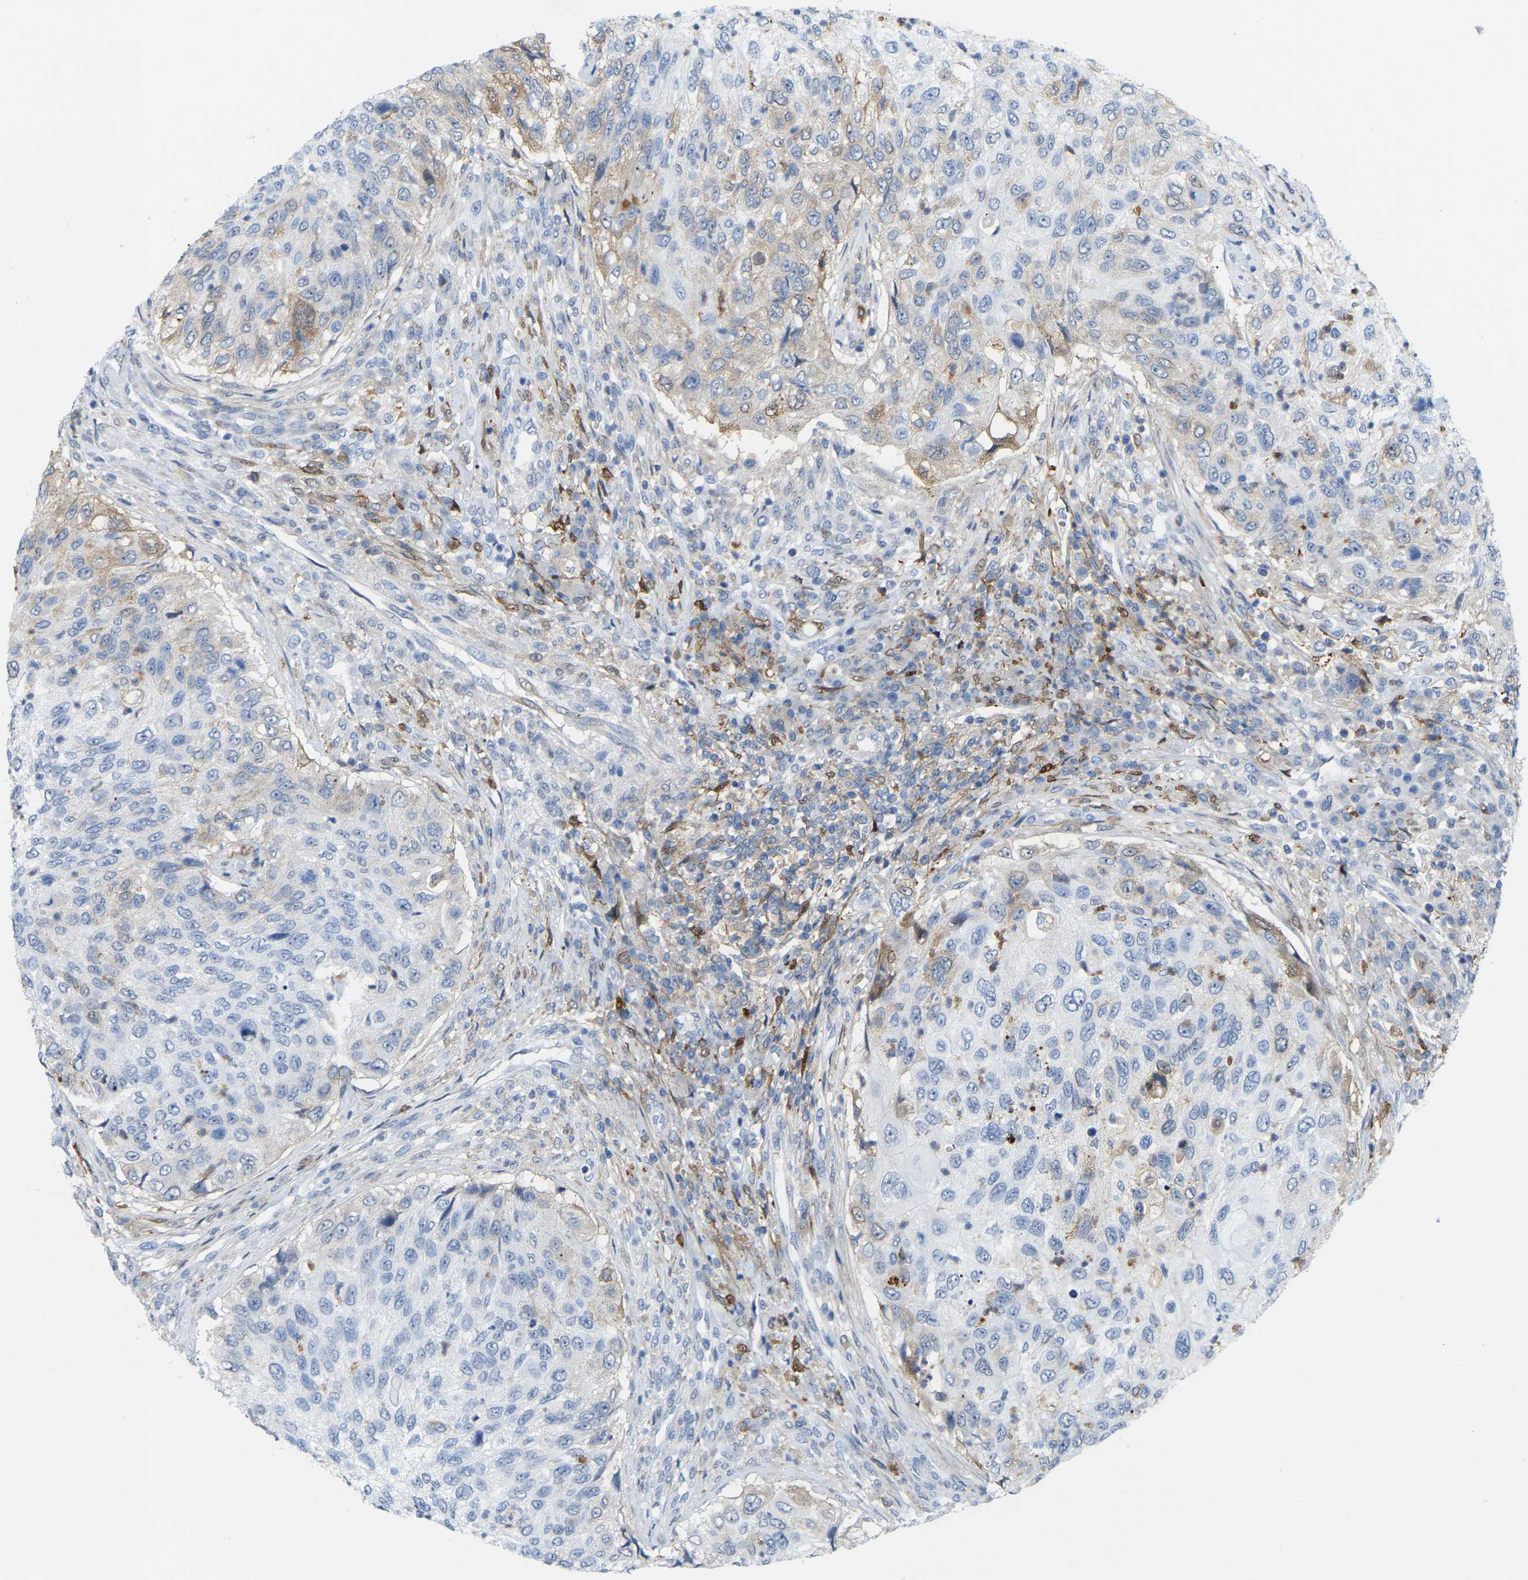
{"staining": {"intensity": "weak", "quantity": "<25%", "location": "cytoplasmic/membranous"}, "tissue": "urothelial cancer", "cell_type": "Tumor cells", "image_type": "cancer", "snomed": [{"axis": "morphology", "description": "Urothelial carcinoma, High grade"}, {"axis": "topography", "description": "Urinary bladder"}], "caption": "Human high-grade urothelial carcinoma stained for a protein using immunohistochemistry (IHC) demonstrates no positivity in tumor cells.", "gene": "ABTB2", "patient": {"sex": "female", "age": 60}}